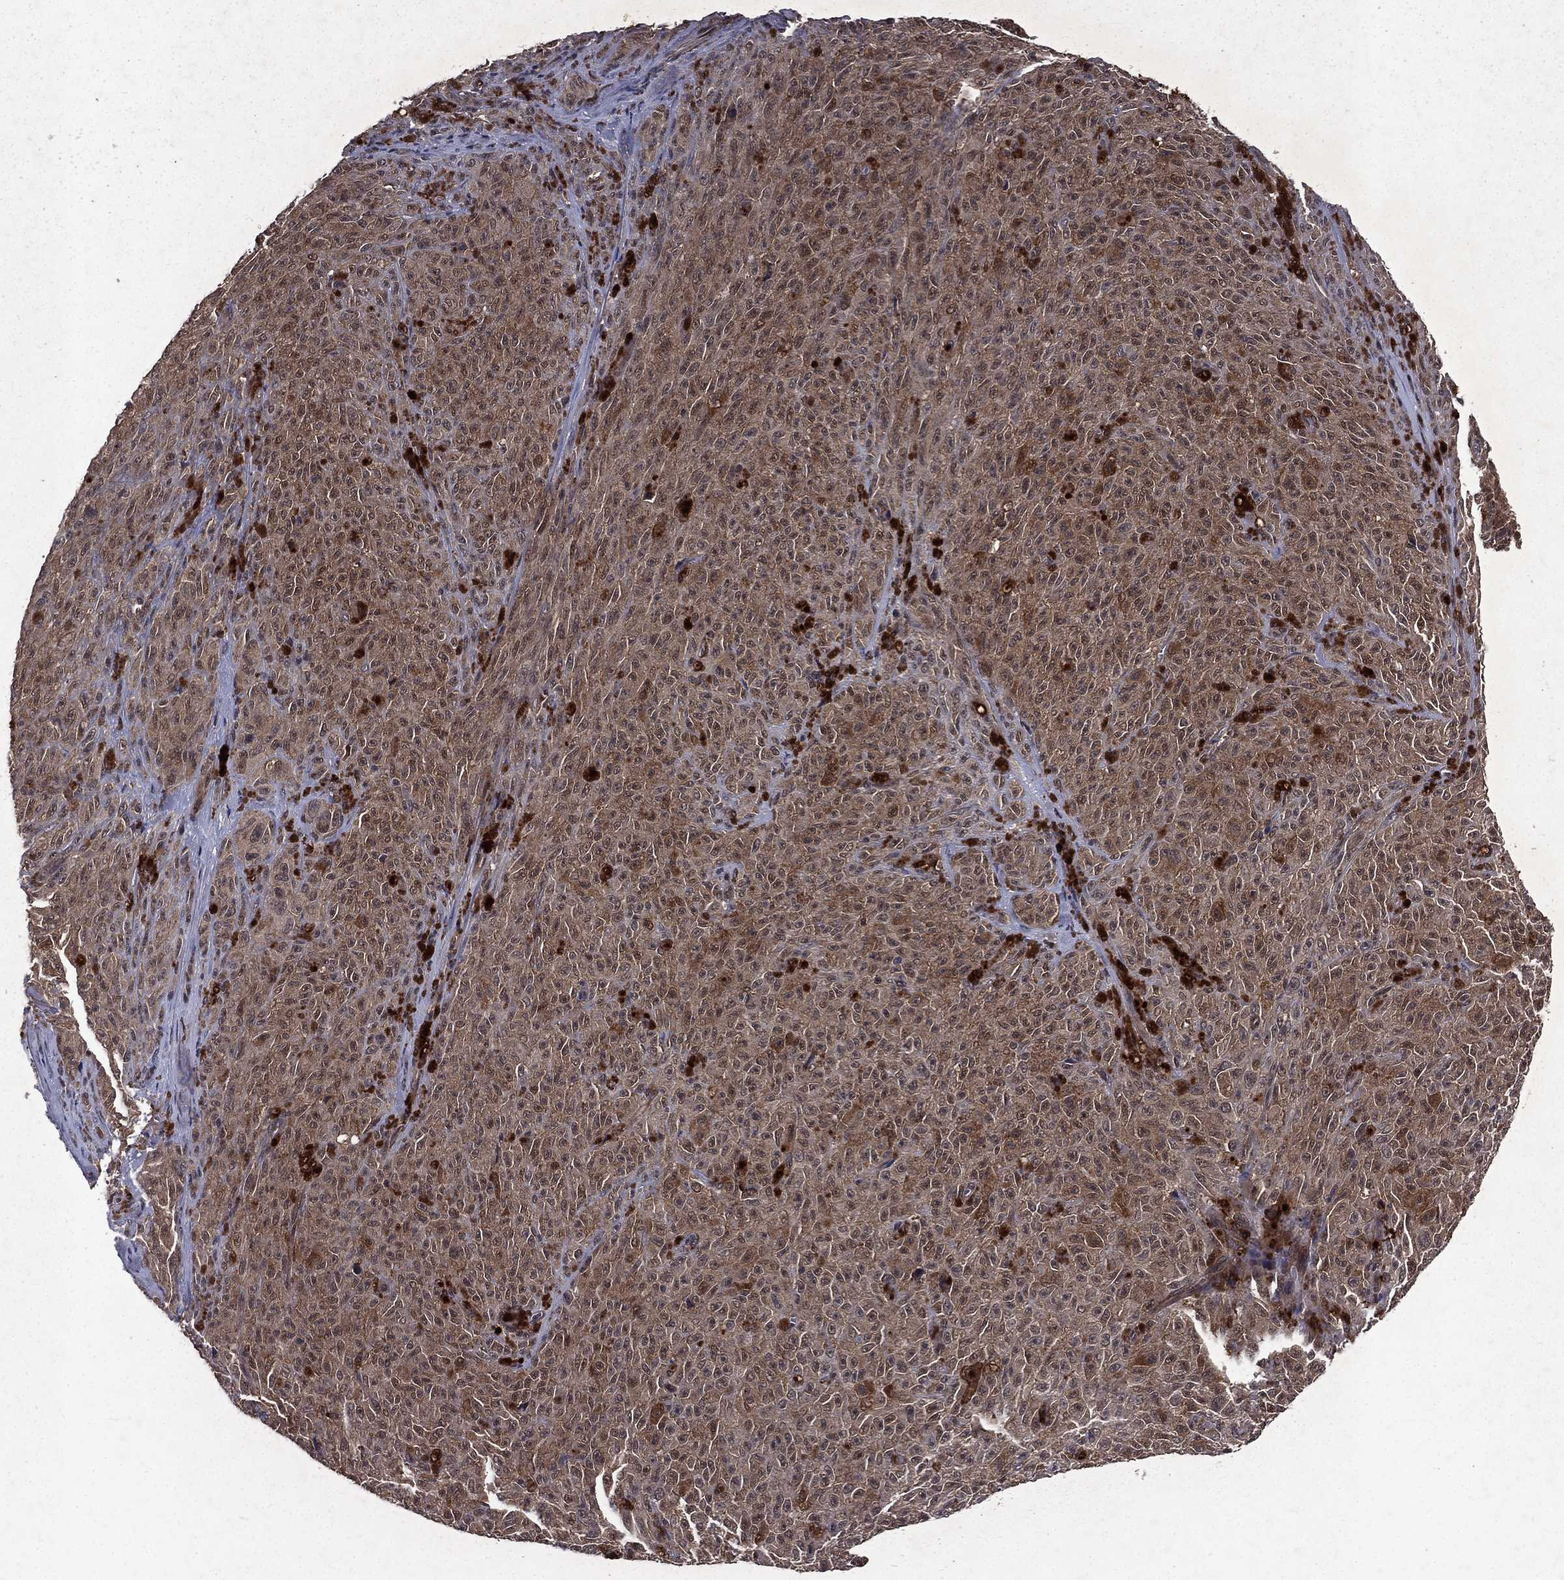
{"staining": {"intensity": "moderate", "quantity": "25%-75%", "location": "cytoplasmic/membranous"}, "tissue": "melanoma", "cell_type": "Tumor cells", "image_type": "cancer", "snomed": [{"axis": "morphology", "description": "Malignant melanoma, NOS"}, {"axis": "topography", "description": "Skin"}], "caption": "Human melanoma stained with a brown dye exhibits moderate cytoplasmic/membranous positive expression in approximately 25%-75% of tumor cells.", "gene": "FGD1", "patient": {"sex": "female", "age": 82}}